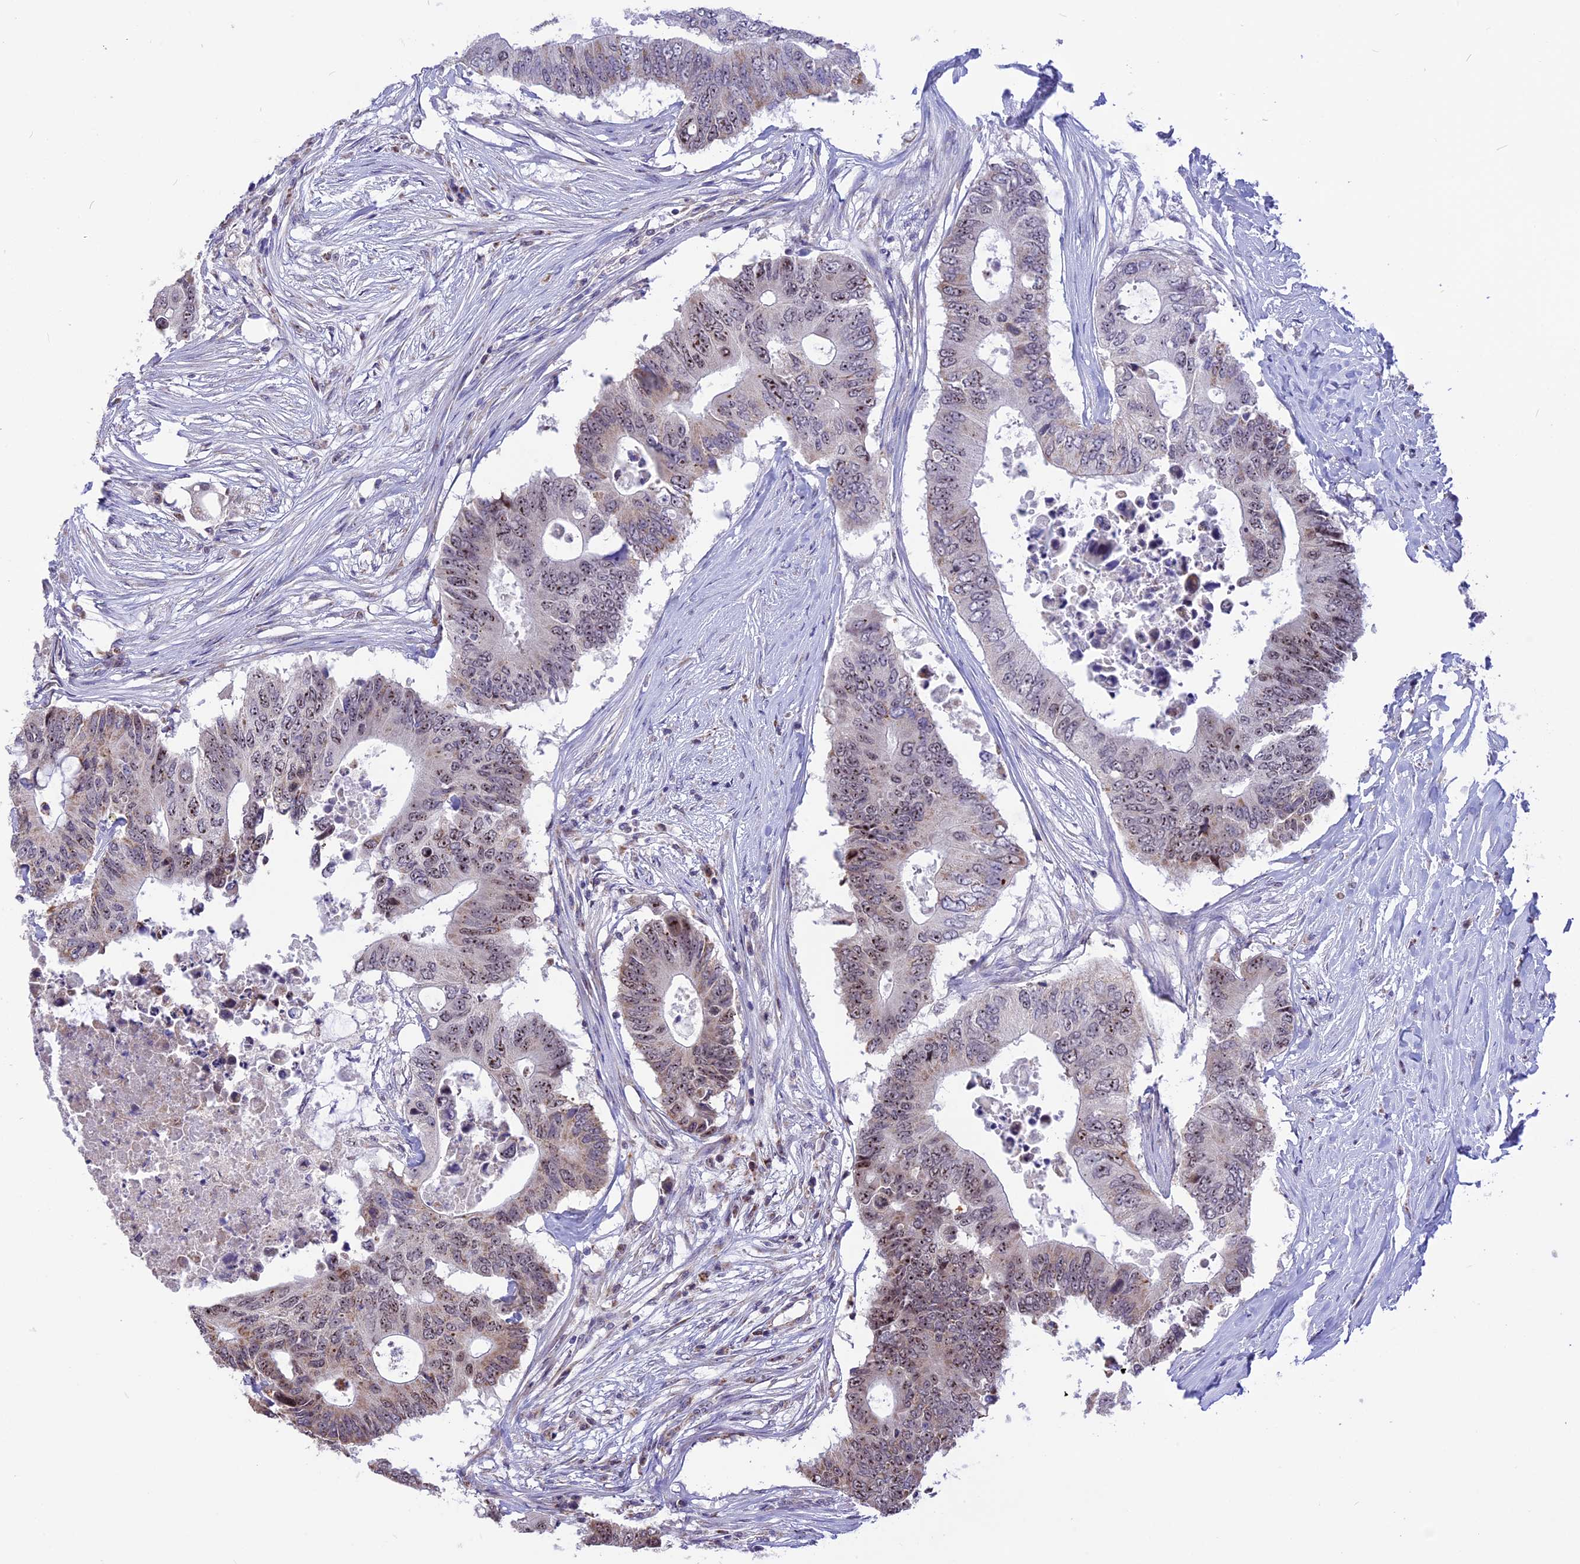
{"staining": {"intensity": "moderate", "quantity": ">75%", "location": "nuclear"}, "tissue": "colorectal cancer", "cell_type": "Tumor cells", "image_type": "cancer", "snomed": [{"axis": "morphology", "description": "Adenocarcinoma, NOS"}, {"axis": "topography", "description": "Colon"}], "caption": "IHC histopathology image of human adenocarcinoma (colorectal) stained for a protein (brown), which demonstrates medium levels of moderate nuclear expression in approximately >75% of tumor cells.", "gene": "CMSS1", "patient": {"sex": "male", "age": 71}}